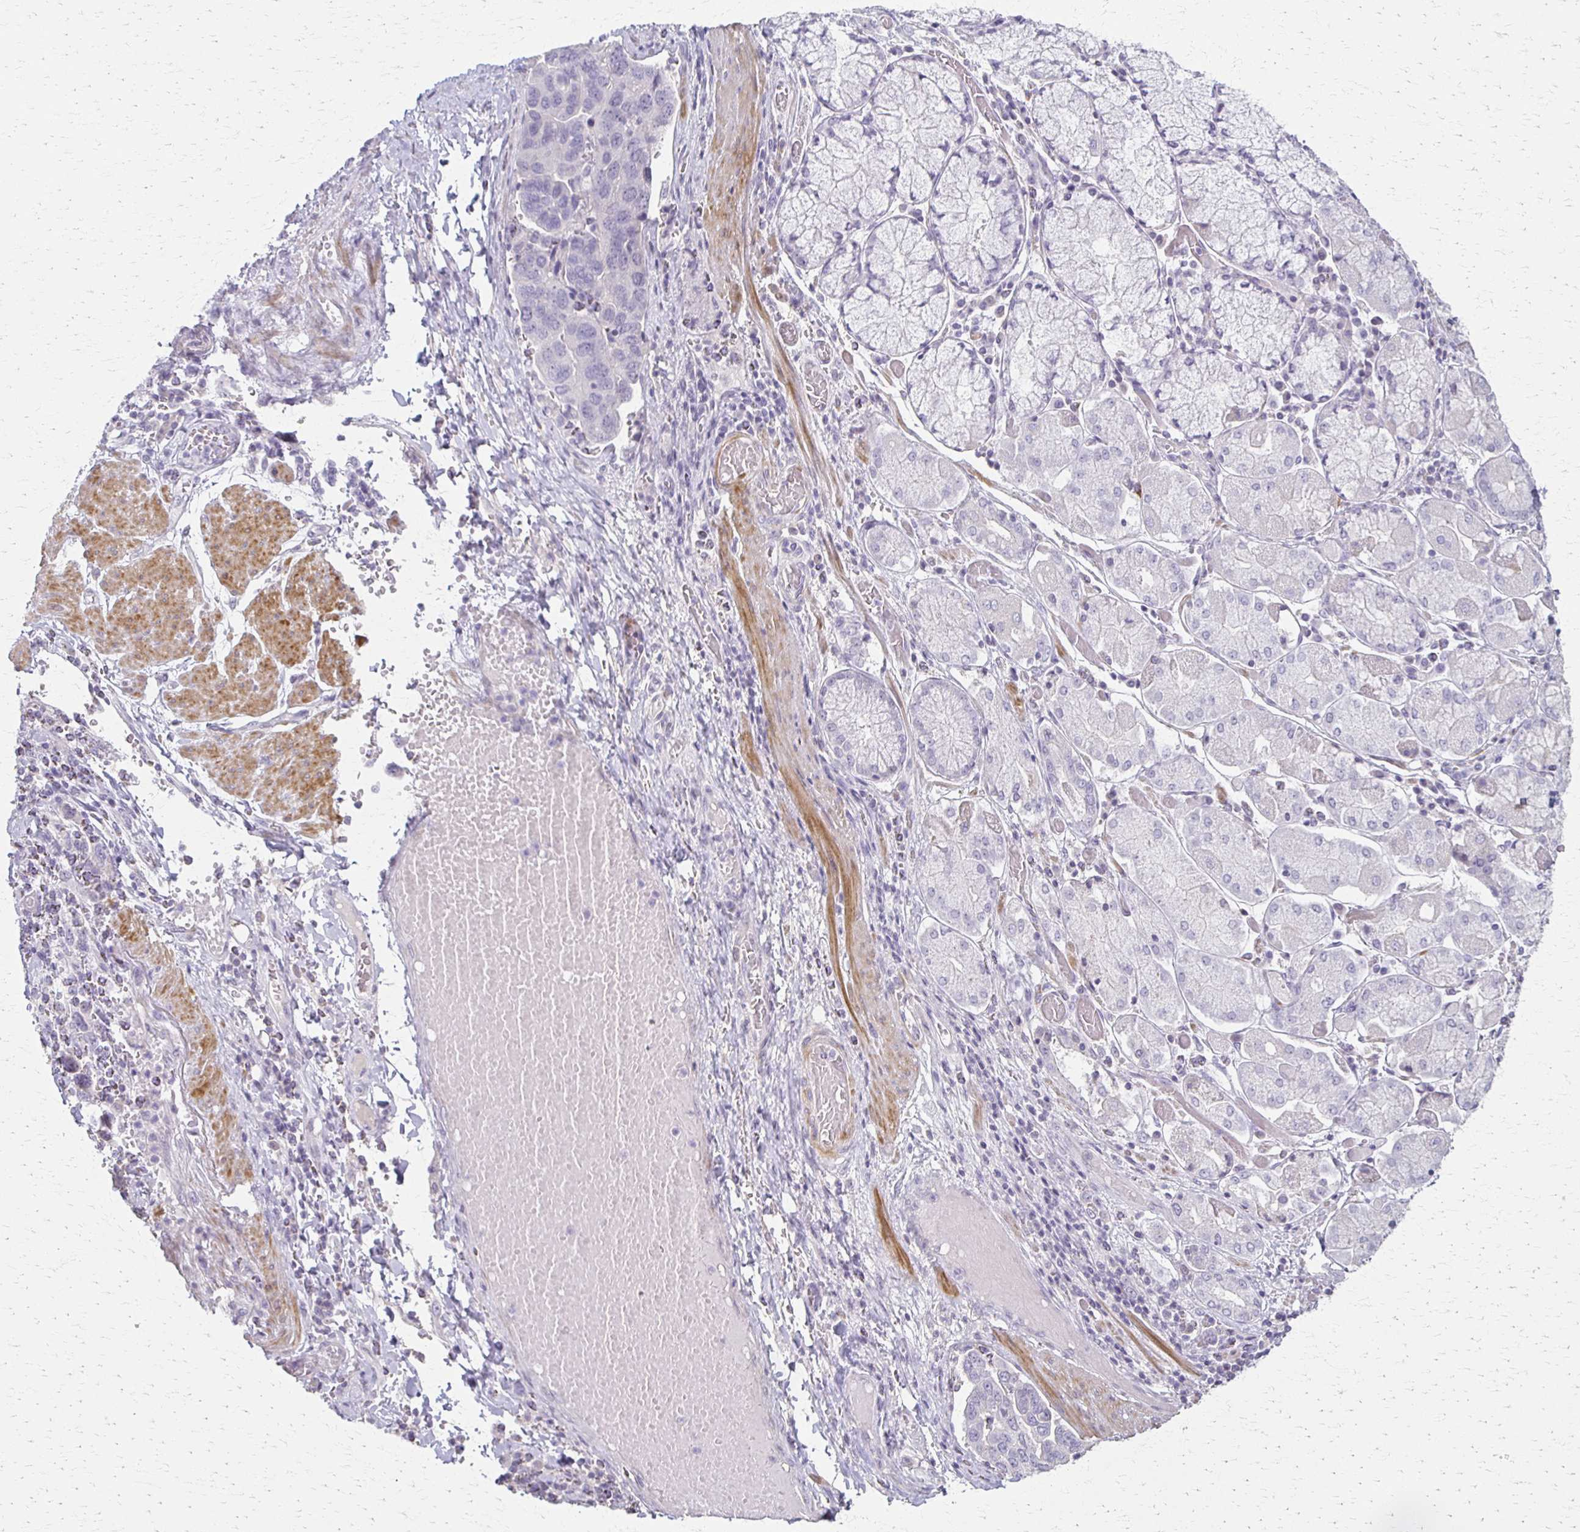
{"staining": {"intensity": "negative", "quantity": "none", "location": "none"}, "tissue": "stomach cancer", "cell_type": "Tumor cells", "image_type": "cancer", "snomed": [{"axis": "morphology", "description": "Adenocarcinoma, NOS"}, {"axis": "topography", "description": "Stomach, upper"}, {"axis": "topography", "description": "Stomach"}], "caption": "Immunohistochemical staining of human stomach cancer demonstrates no significant positivity in tumor cells.", "gene": "FOXO4", "patient": {"sex": "male", "age": 62}}